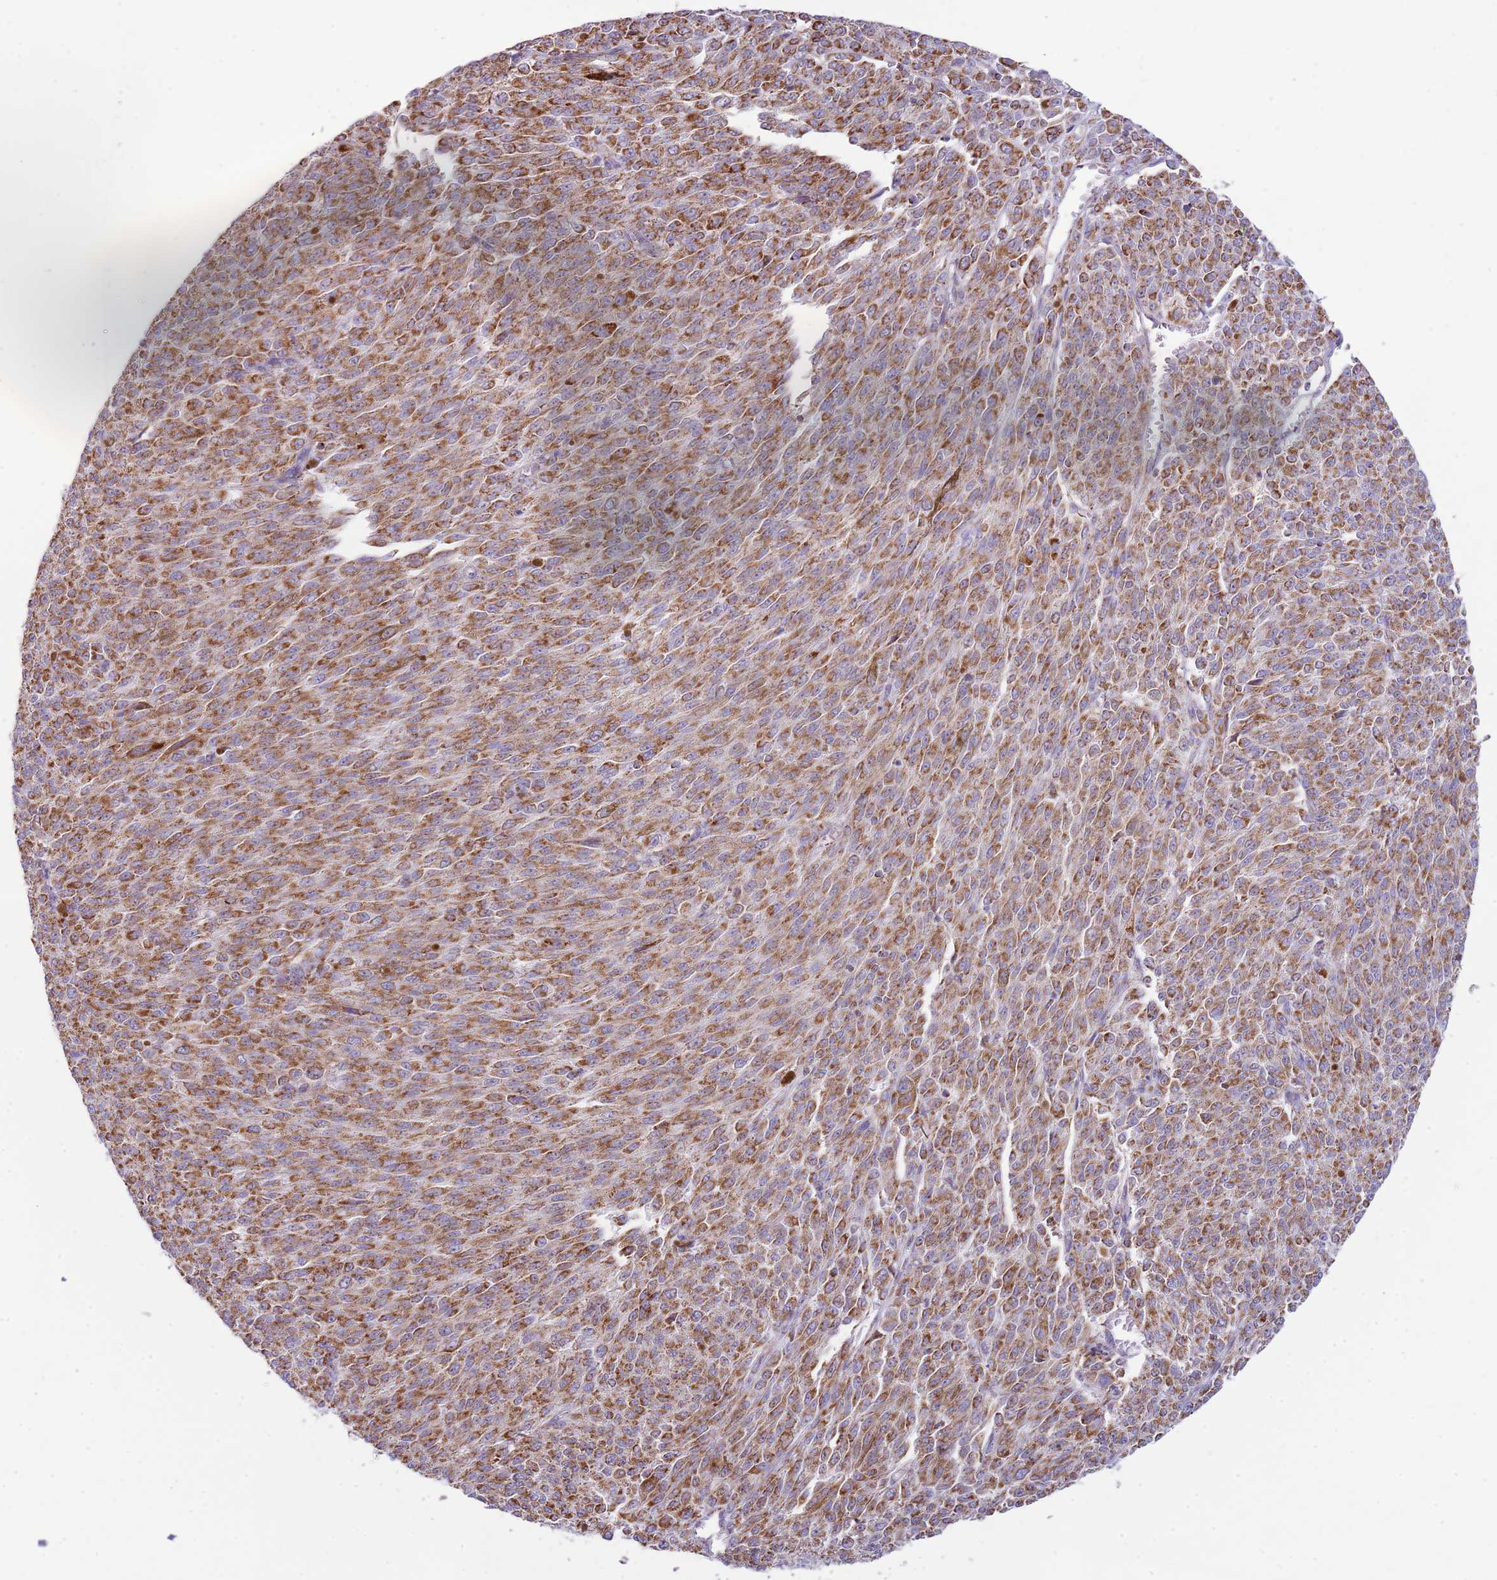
{"staining": {"intensity": "moderate", "quantity": ">75%", "location": "cytoplasmic/membranous"}, "tissue": "melanoma", "cell_type": "Tumor cells", "image_type": "cancer", "snomed": [{"axis": "morphology", "description": "Malignant melanoma, NOS"}, {"axis": "topography", "description": "Skin"}], "caption": "Malignant melanoma stained for a protein (brown) exhibits moderate cytoplasmic/membranous positive staining in about >75% of tumor cells.", "gene": "LHX6", "patient": {"sex": "female", "age": 52}}